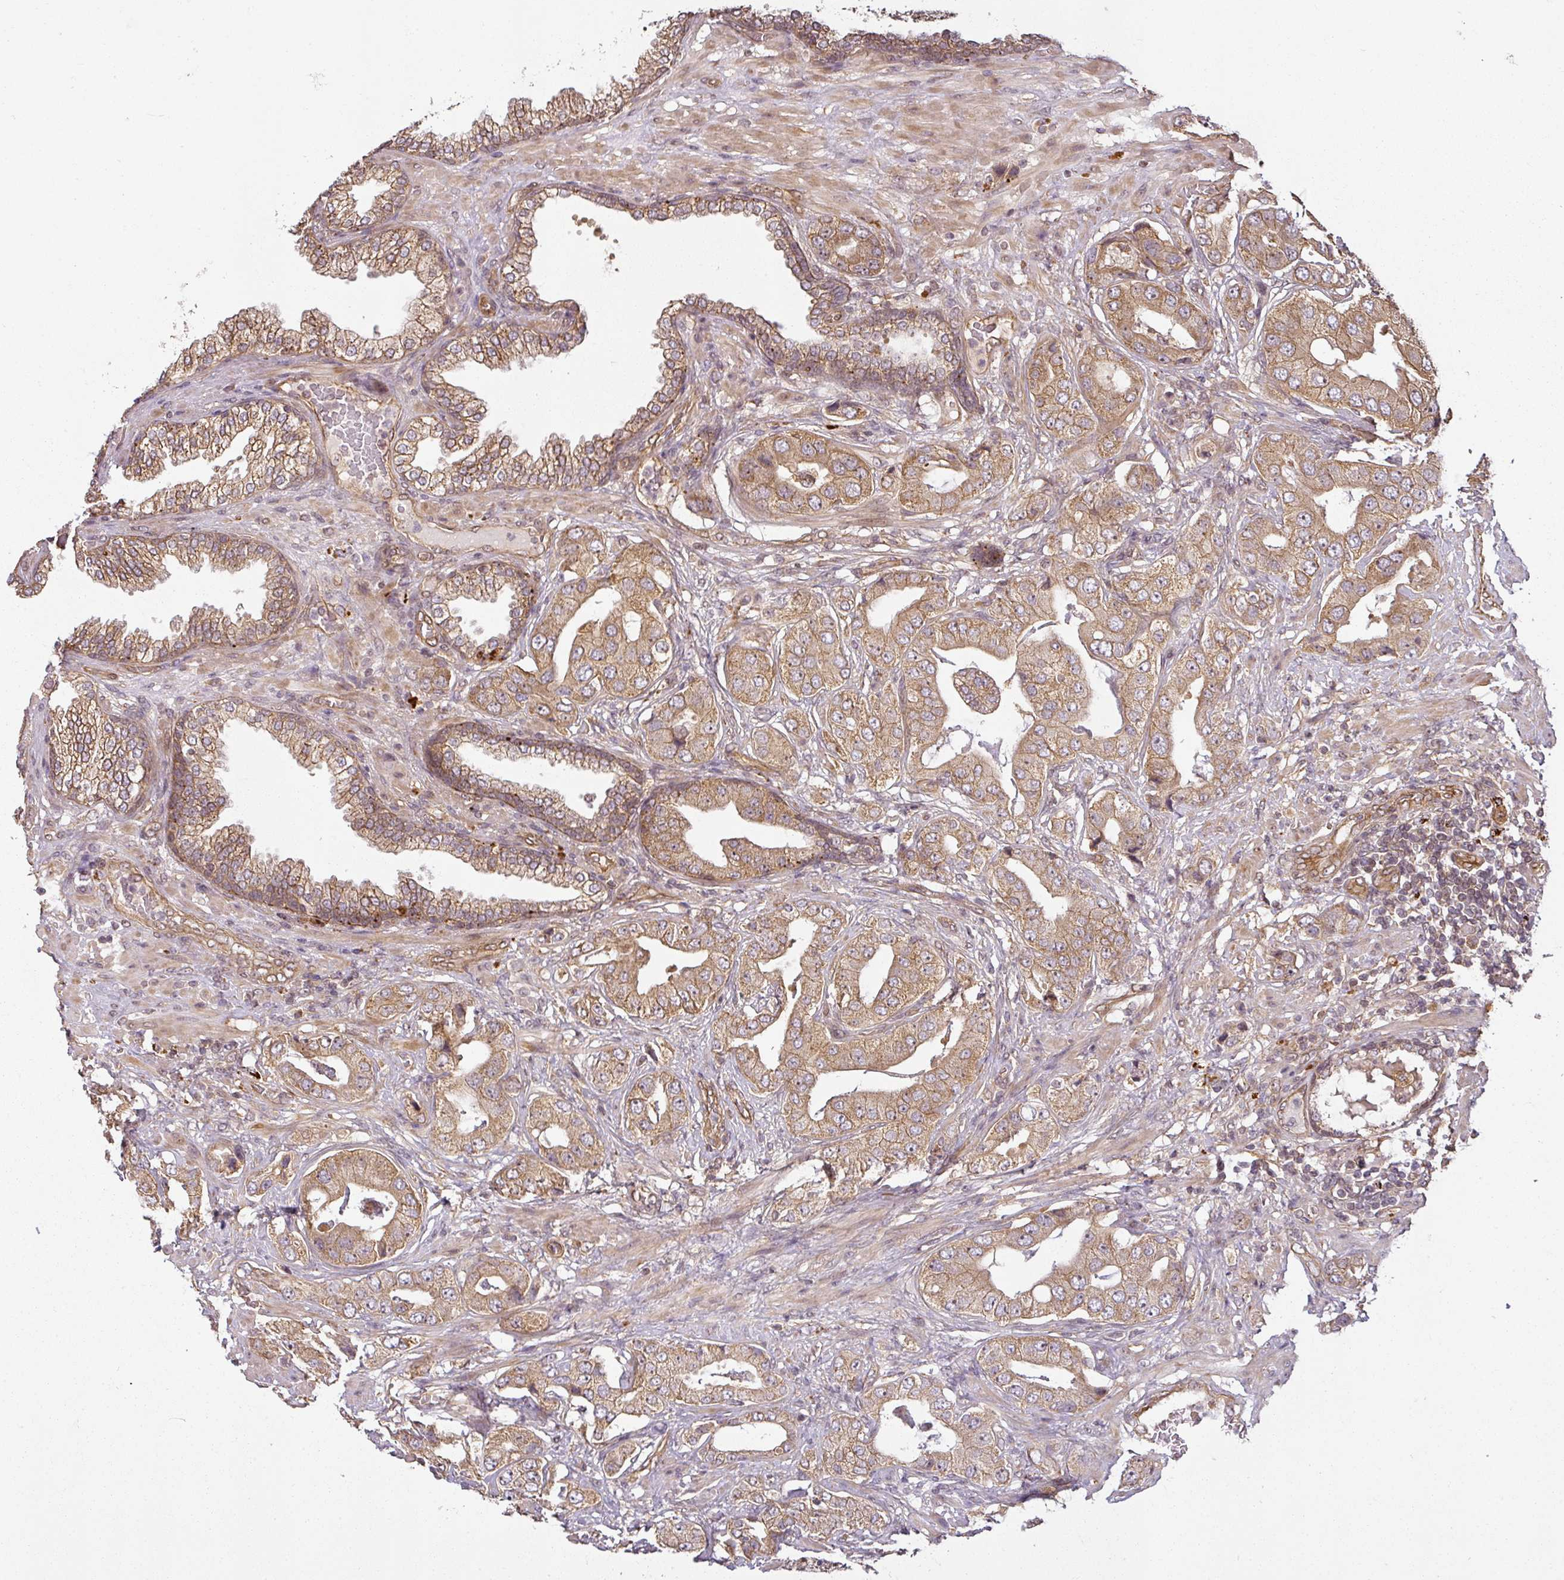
{"staining": {"intensity": "moderate", "quantity": ">75%", "location": "cytoplasmic/membranous"}, "tissue": "prostate cancer", "cell_type": "Tumor cells", "image_type": "cancer", "snomed": [{"axis": "morphology", "description": "Adenocarcinoma, High grade"}, {"axis": "topography", "description": "Prostate"}], "caption": "Brown immunohistochemical staining in human high-grade adenocarcinoma (prostate) displays moderate cytoplasmic/membranous positivity in about >75% of tumor cells. (Brightfield microscopy of DAB IHC at high magnification).", "gene": "DIMT1", "patient": {"sex": "male", "age": 63}}